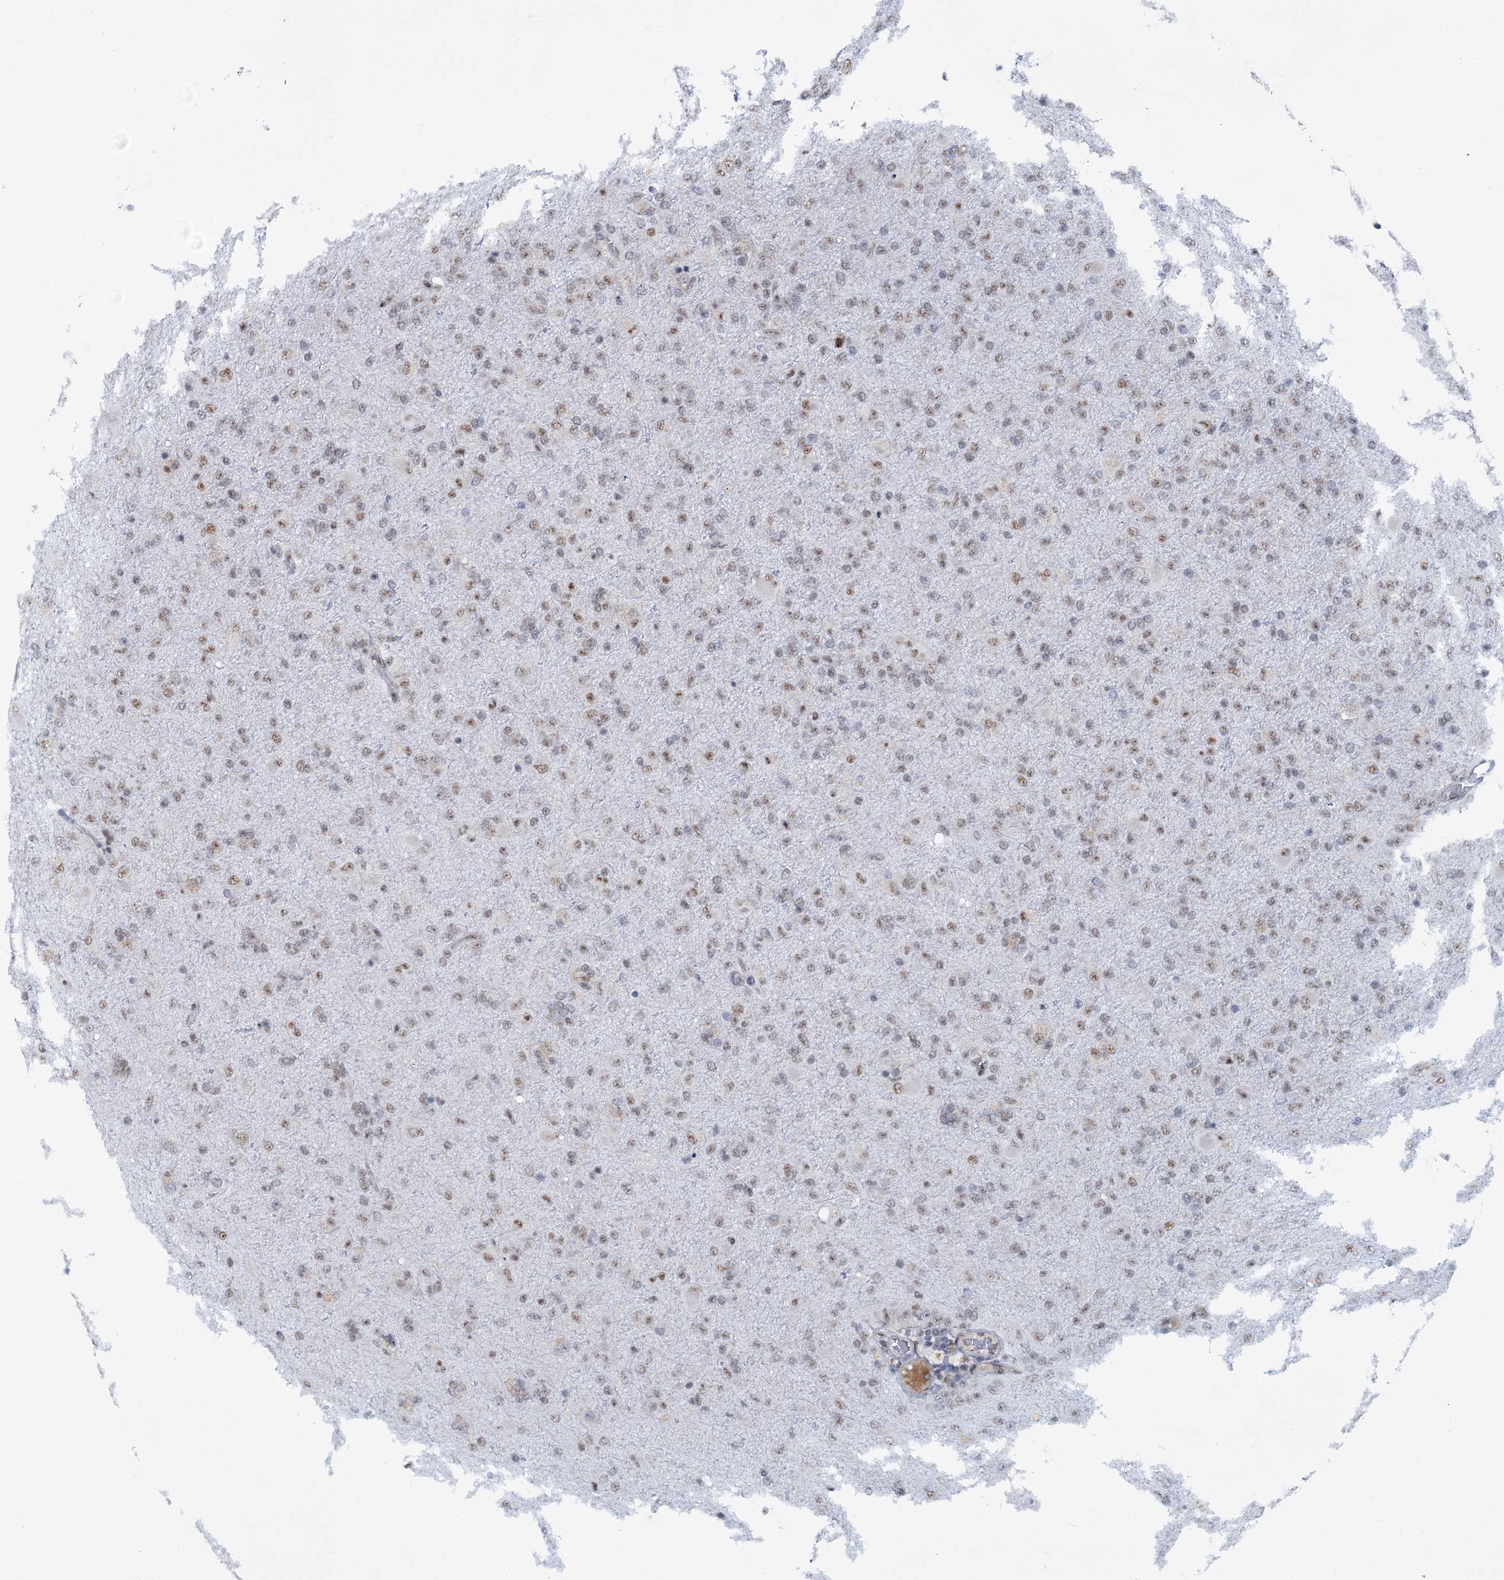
{"staining": {"intensity": "weak", "quantity": ">75%", "location": "nuclear"}, "tissue": "glioma", "cell_type": "Tumor cells", "image_type": "cancer", "snomed": [{"axis": "morphology", "description": "Glioma, malignant, Low grade"}, {"axis": "topography", "description": "Brain"}], "caption": "A histopathology image of human malignant glioma (low-grade) stained for a protein reveals weak nuclear brown staining in tumor cells. Nuclei are stained in blue.", "gene": "SREK1", "patient": {"sex": "male", "age": 65}}